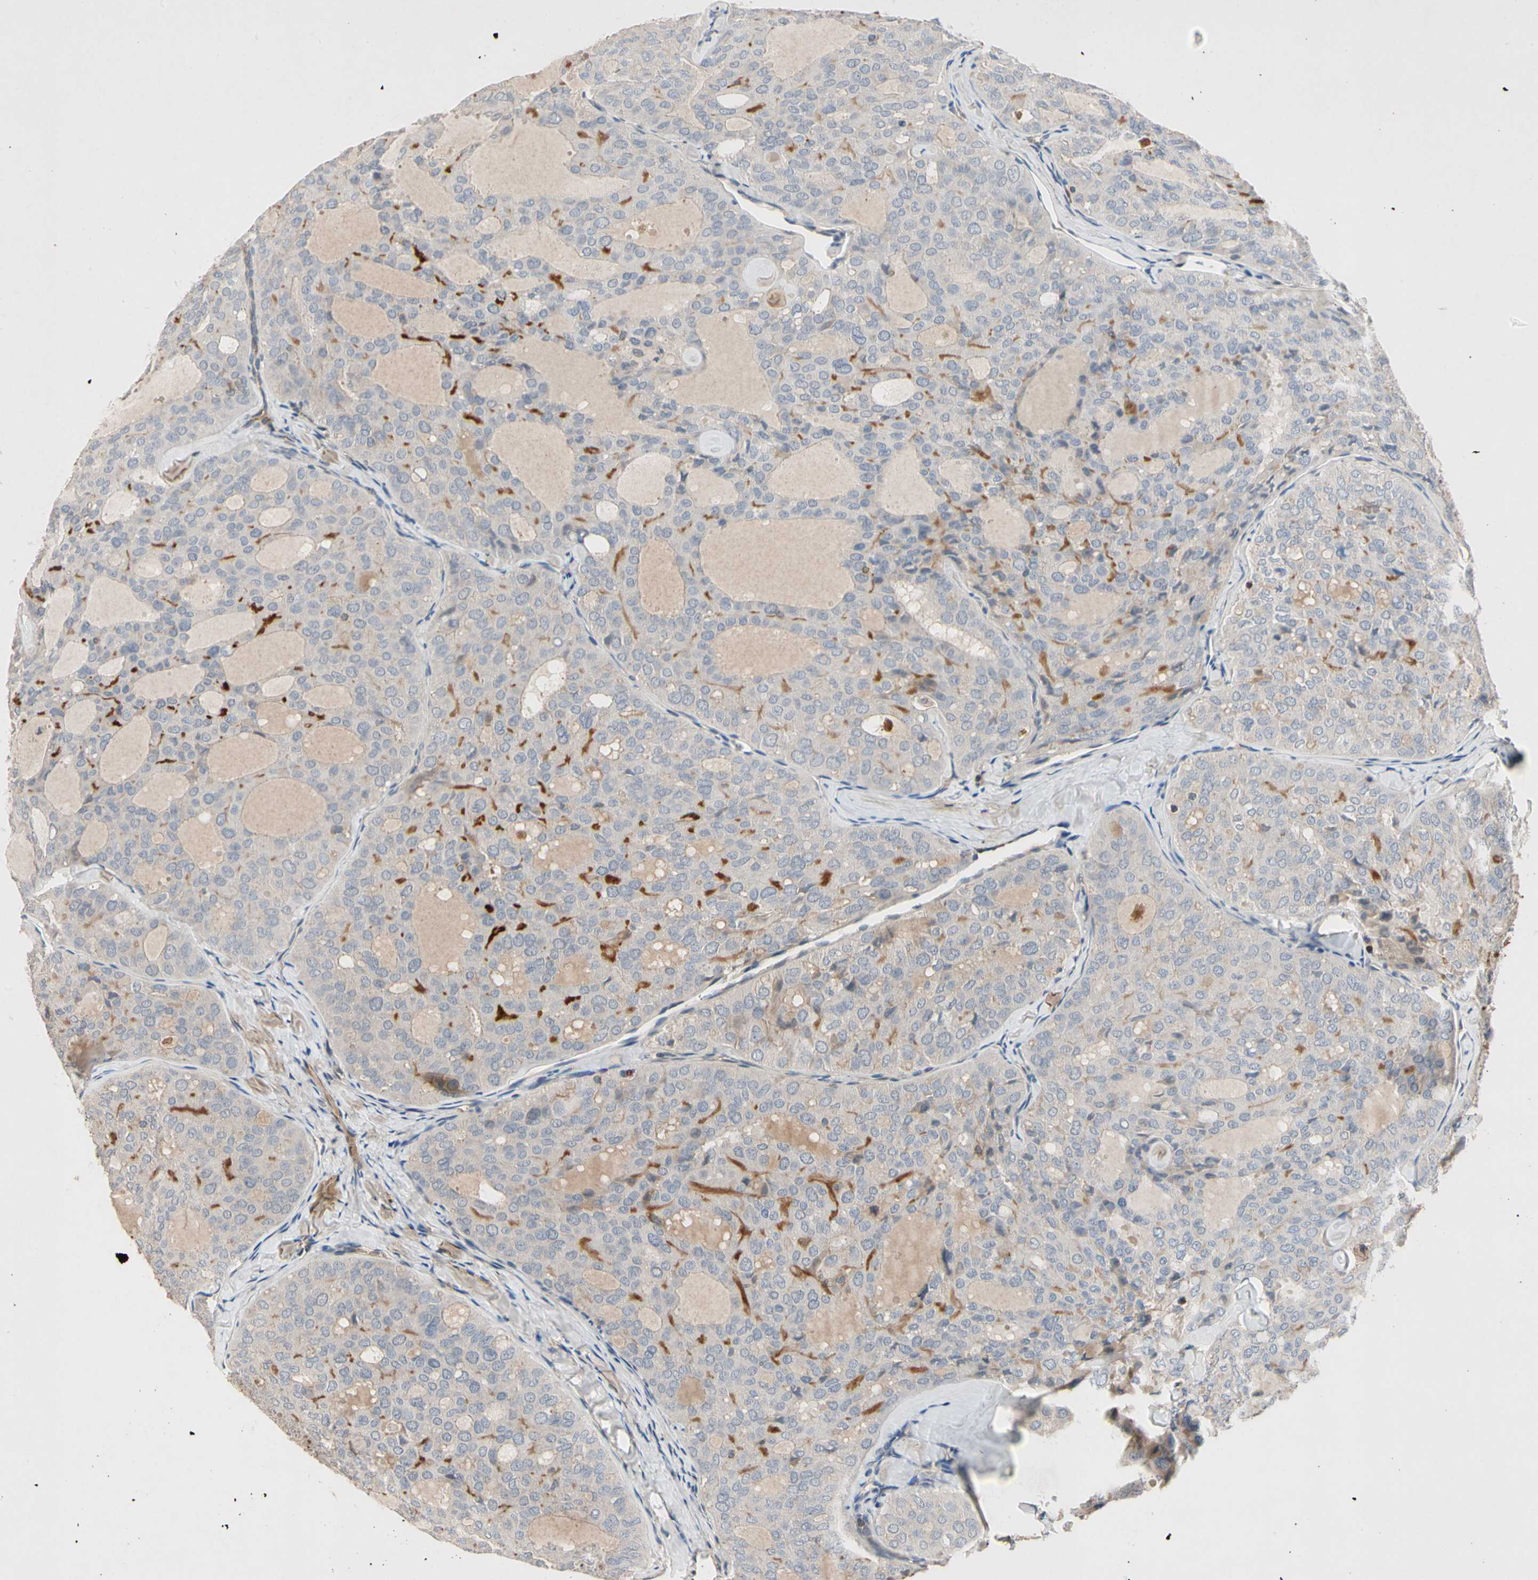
{"staining": {"intensity": "negative", "quantity": "none", "location": "none"}, "tissue": "thyroid cancer", "cell_type": "Tumor cells", "image_type": "cancer", "snomed": [{"axis": "morphology", "description": "Follicular adenoma carcinoma, NOS"}, {"axis": "topography", "description": "Thyroid gland"}], "caption": "A histopathology image of thyroid cancer (follicular adenoma carcinoma) stained for a protein displays no brown staining in tumor cells.", "gene": "CRTAC1", "patient": {"sex": "male", "age": 75}}